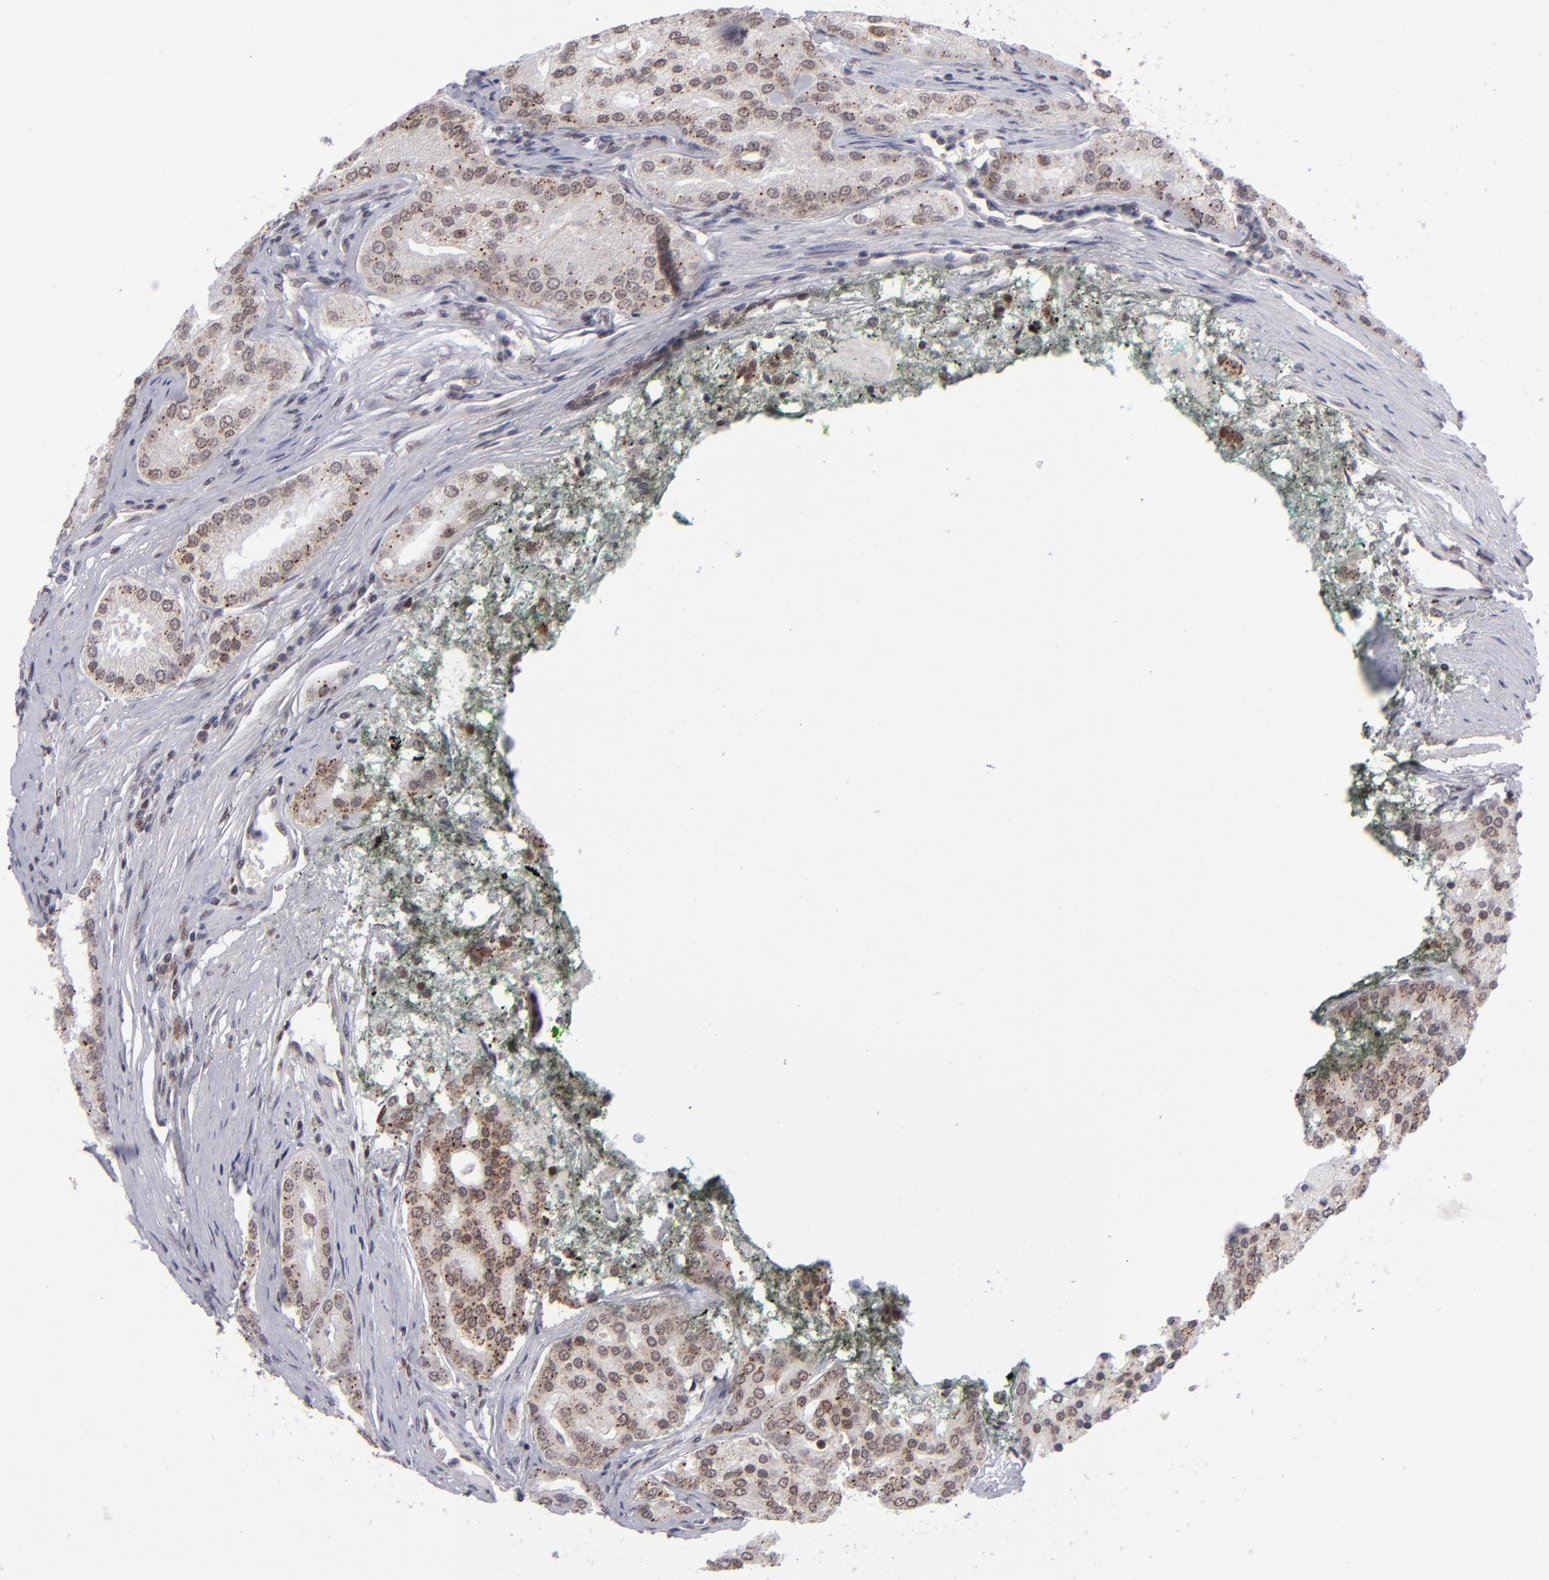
{"staining": {"intensity": "moderate", "quantity": ">75%", "location": "cytoplasmic/membranous,nuclear"}, "tissue": "prostate cancer", "cell_type": "Tumor cells", "image_type": "cancer", "snomed": [{"axis": "morphology", "description": "Adenocarcinoma, High grade"}, {"axis": "topography", "description": "Prostate"}], "caption": "Moderate cytoplasmic/membranous and nuclear staining for a protein is identified in about >75% of tumor cells of prostate high-grade adenocarcinoma using IHC.", "gene": "MLLT3", "patient": {"sex": "male", "age": 64}}